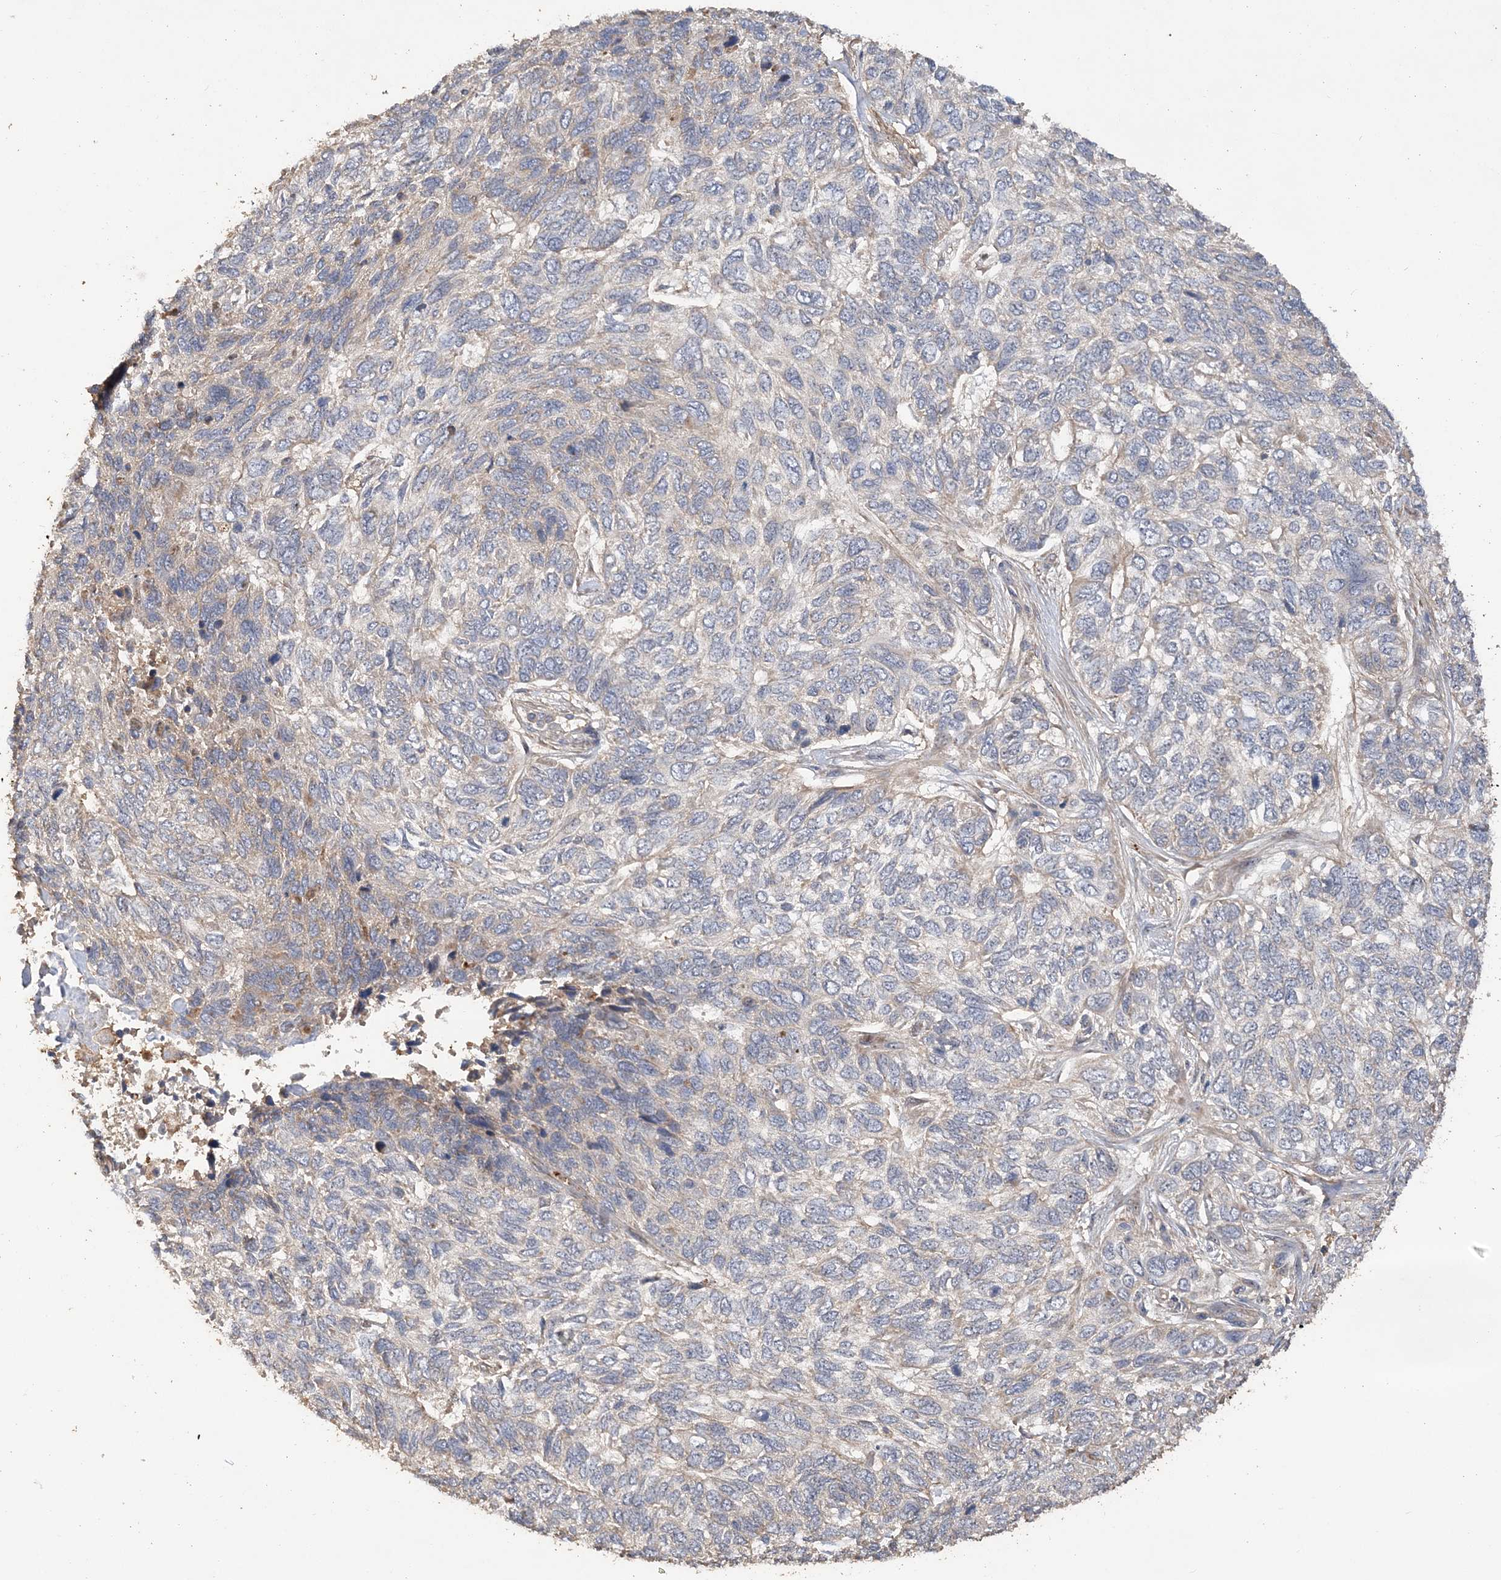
{"staining": {"intensity": "weak", "quantity": "<25%", "location": "cytoplasmic/membranous"}, "tissue": "skin cancer", "cell_type": "Tumor cells", "image_type": "cancer", "snomed": [{"axis": "morphology", "description": "Basal cell carcinoma"}, {"axis": "topography", "description": "Skin"}], "caption": "The histopathology image exhibits no staining of tumor cells in basal cell carcinoma (skin).", "gene": "GRINA", "patient": {"sex": "female", "age": 65}}